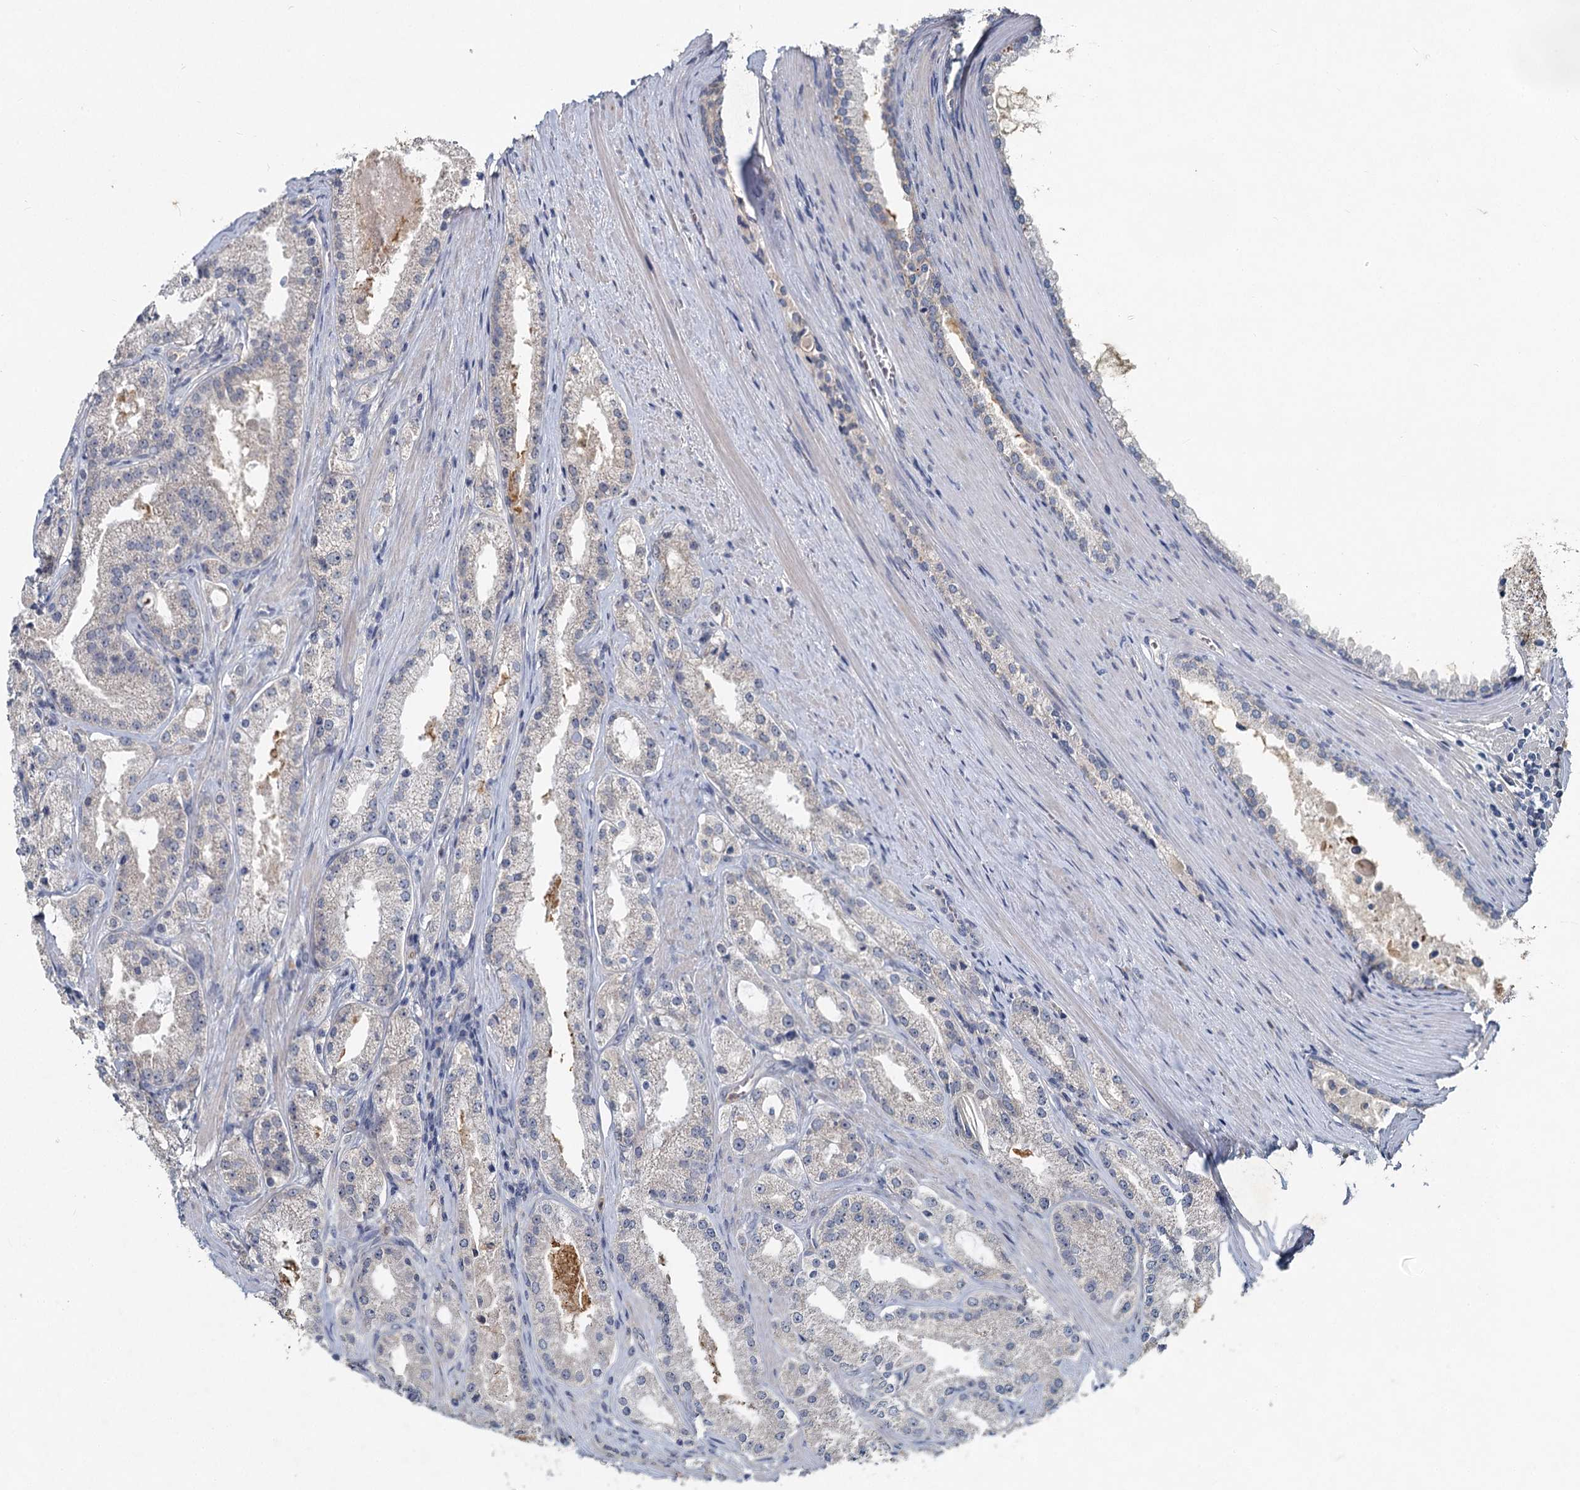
{"staining": {"intensity": "negative", "quantity": "none", "location": "none"}, "tissue": "prostate cancer", "cell_type": "Tumor cells", "image_type": "cancer", "snomed": [{"axis": "morphology", "description": "Adenocarcinoma, Low grade"}, {"axis": "topography", "description": "Prostate"}], "caption": "Immunohistochemistry image of neoplastic tissue: human prostate cancer stained with DAB displays no significant protein staining in tumor cells.", "gene": "HERC3", "patient": {"sex": "male", "age": 69}}